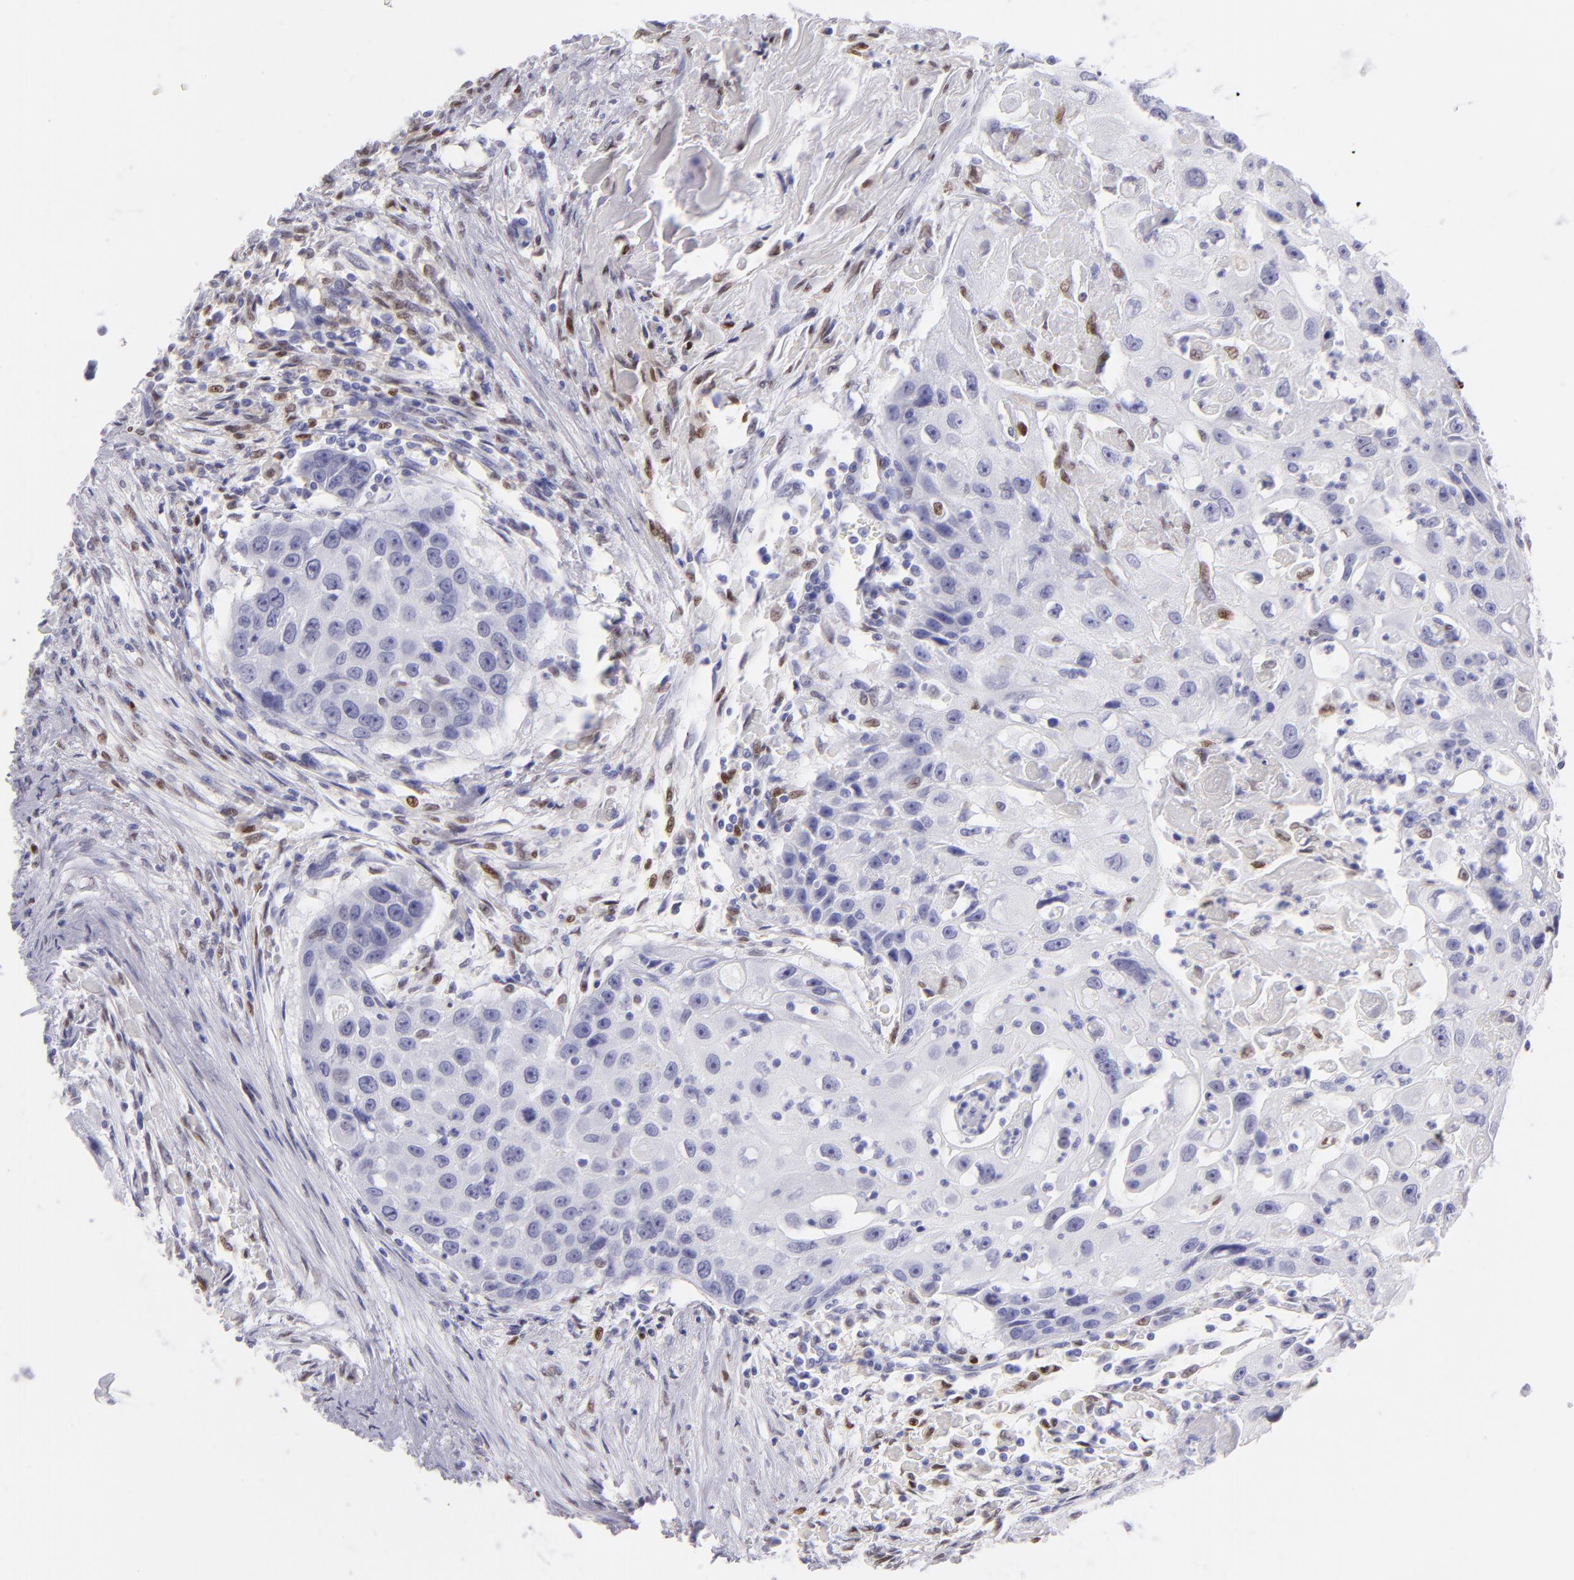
{"staining": {"intensity": "negative", "quantity": "none", "location": "none"}, "tissue": "head and neck cancer", "cell_type": "Tumor cells", "image_type": "cancer", "snomed": [{"axis": "morphology", "description": "Squamous cell carcinoma, NOS"}, {"axis": "topography", "description": "Head-Neck"}], "caption": "Head and neck squamous cell carcinoma was stained to show a protein in brown. There is no significant expression in tumor cells.", "gene": "MITF", "patient": {"sex": "male", "age": 64}}